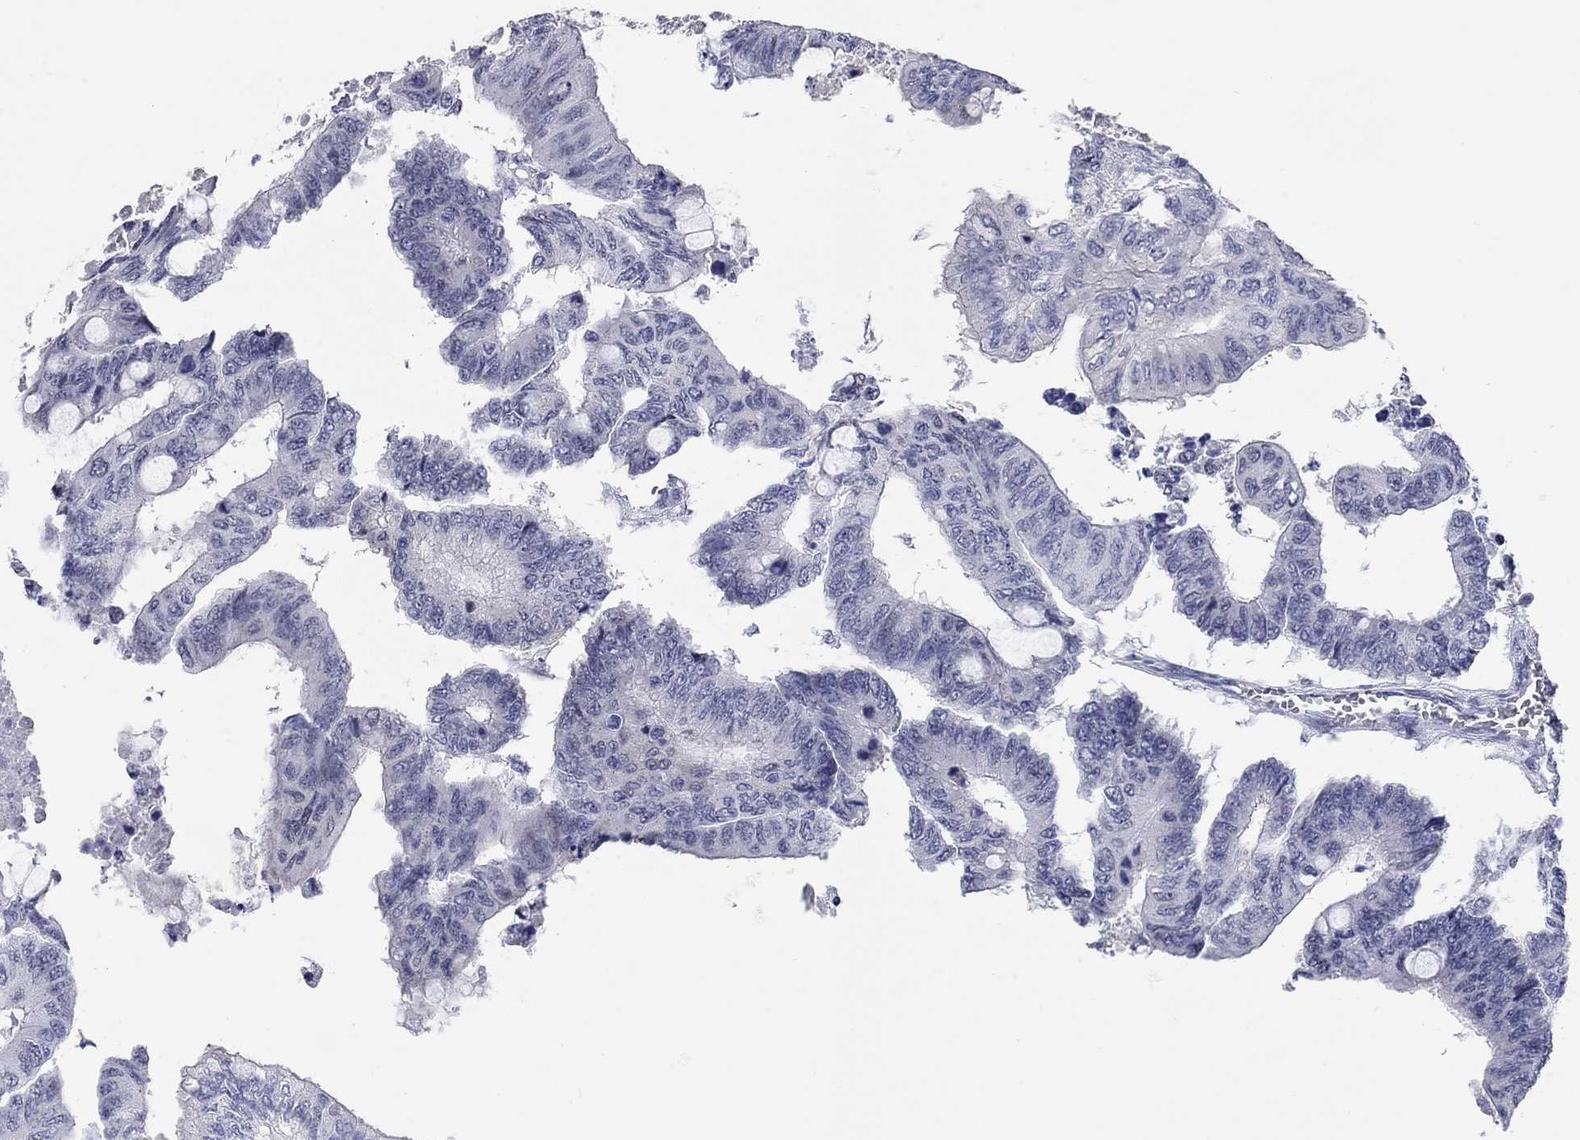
{"staining": {"intensity": "negative", "quantity": "none", "location": "none"}, "tissue": "colorectal cancer", "cell_type": "Tumor cells", "image_type": "cancer", "snomed": [{"axis": "morphology", "description": "Normal tissue, NOS"}, {"axis": "morphology", "description": "Adenocarcinoma, NOS"}, {"axis": "topography", "description": "Rectum"}, {"axis": "topography", "description": "Peripheral nerve tissue"}], "caption": "Immunohistochemistry image of human colorectal adenocarcinoma stained for a protein (brown), which displays no expression in tumor cells.", "gene": "WASF3", "patient": {"sex": "male", "age": 92}}